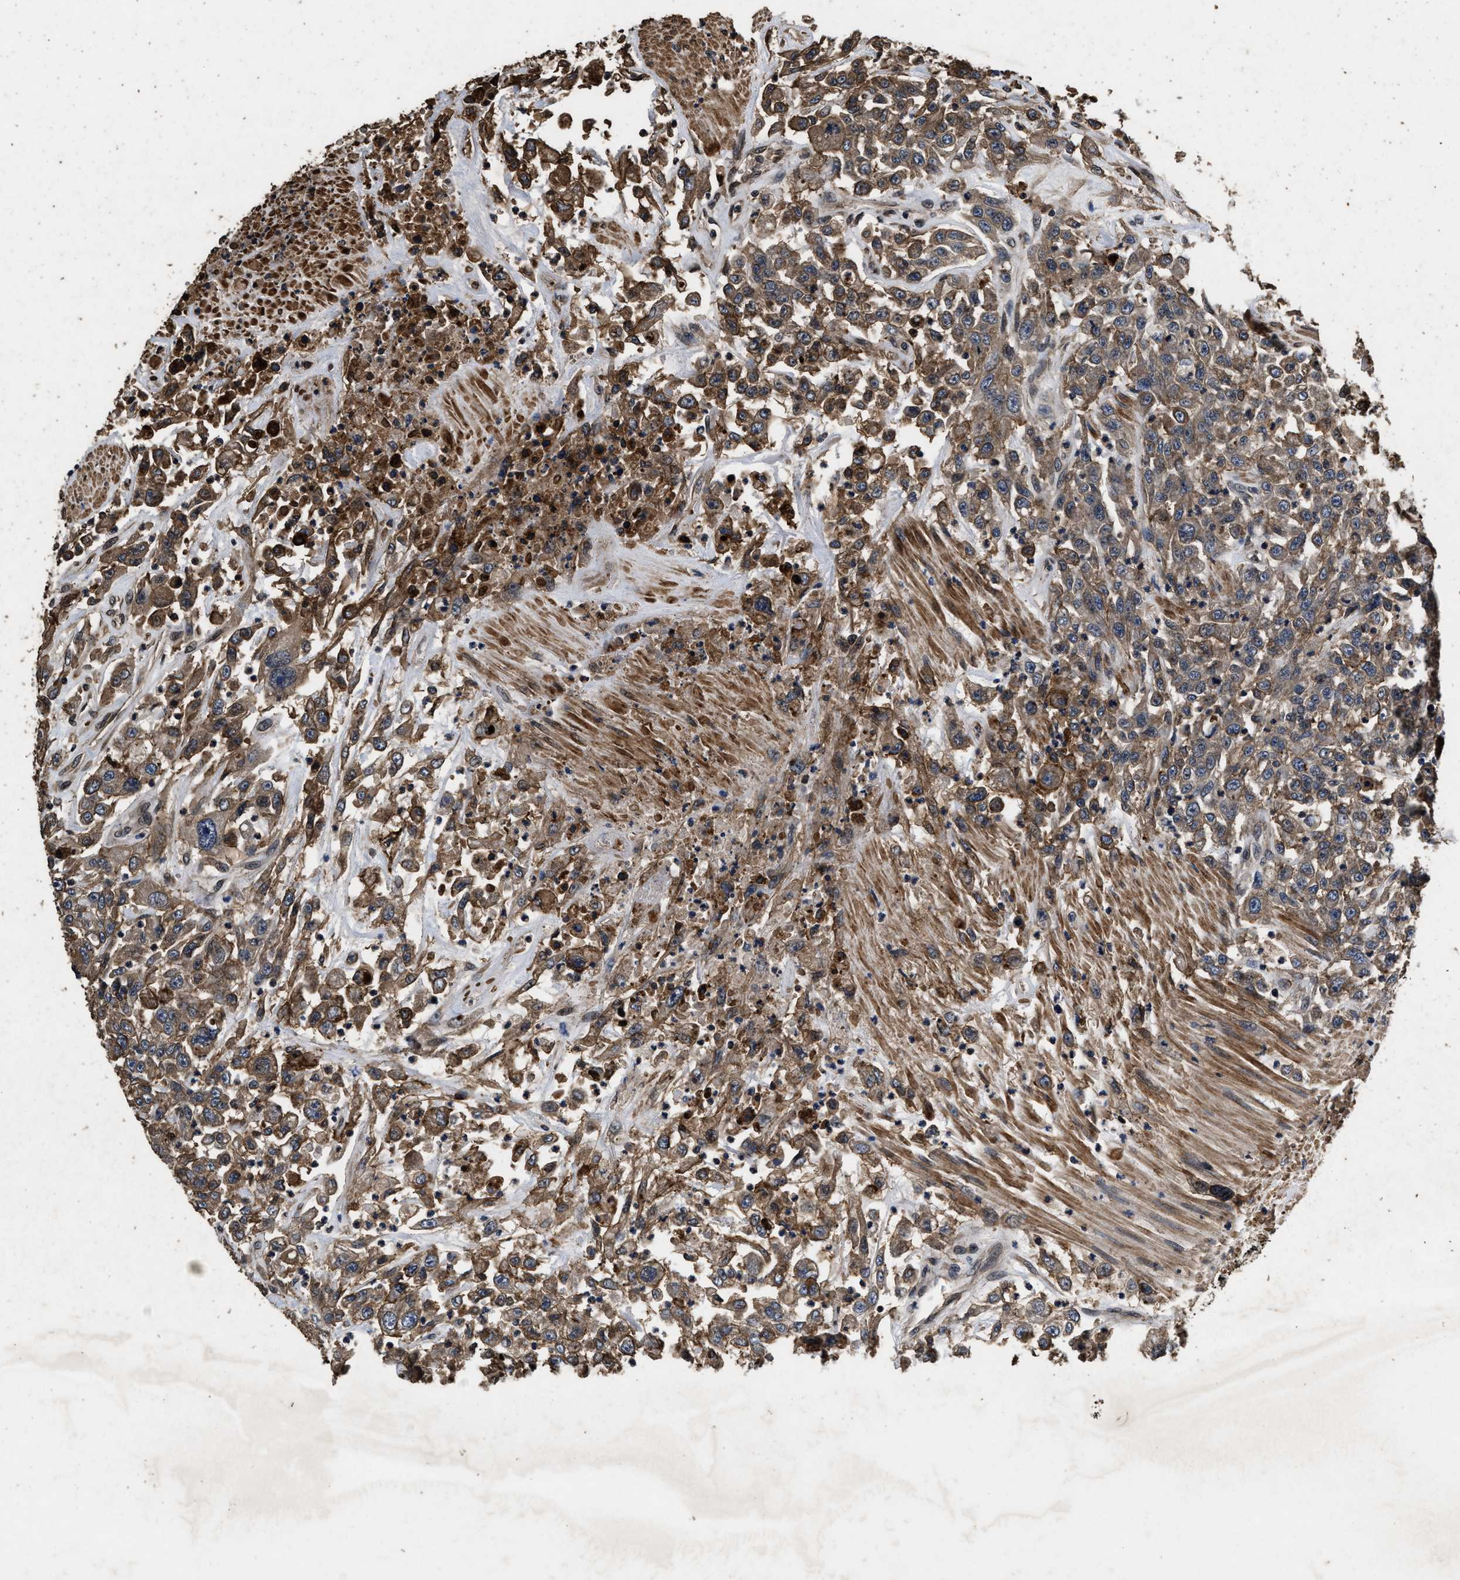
{"staining": {"intensity": "moderate", "quantity": ">75%", "location": "cytoplasmic/membranous"}, "tissue": "urothelial cancer", "cell_type": "Tumor cells", "image_type": "cancer", "snomed": [{"axis": "morphology", "description": "Urothelial carcinoma, High grade"}, {"axis": "topography", "description": "Urinary bladder"}], "caption": "Immunohistochemical staining of urothelial cancer demonstrates medium levels of moderate cytoplasmic/membranous protein staining in approximately >75% of tumor cells.", "gene": "ACCS", "patient": {"sex": "male", "age": 46}}